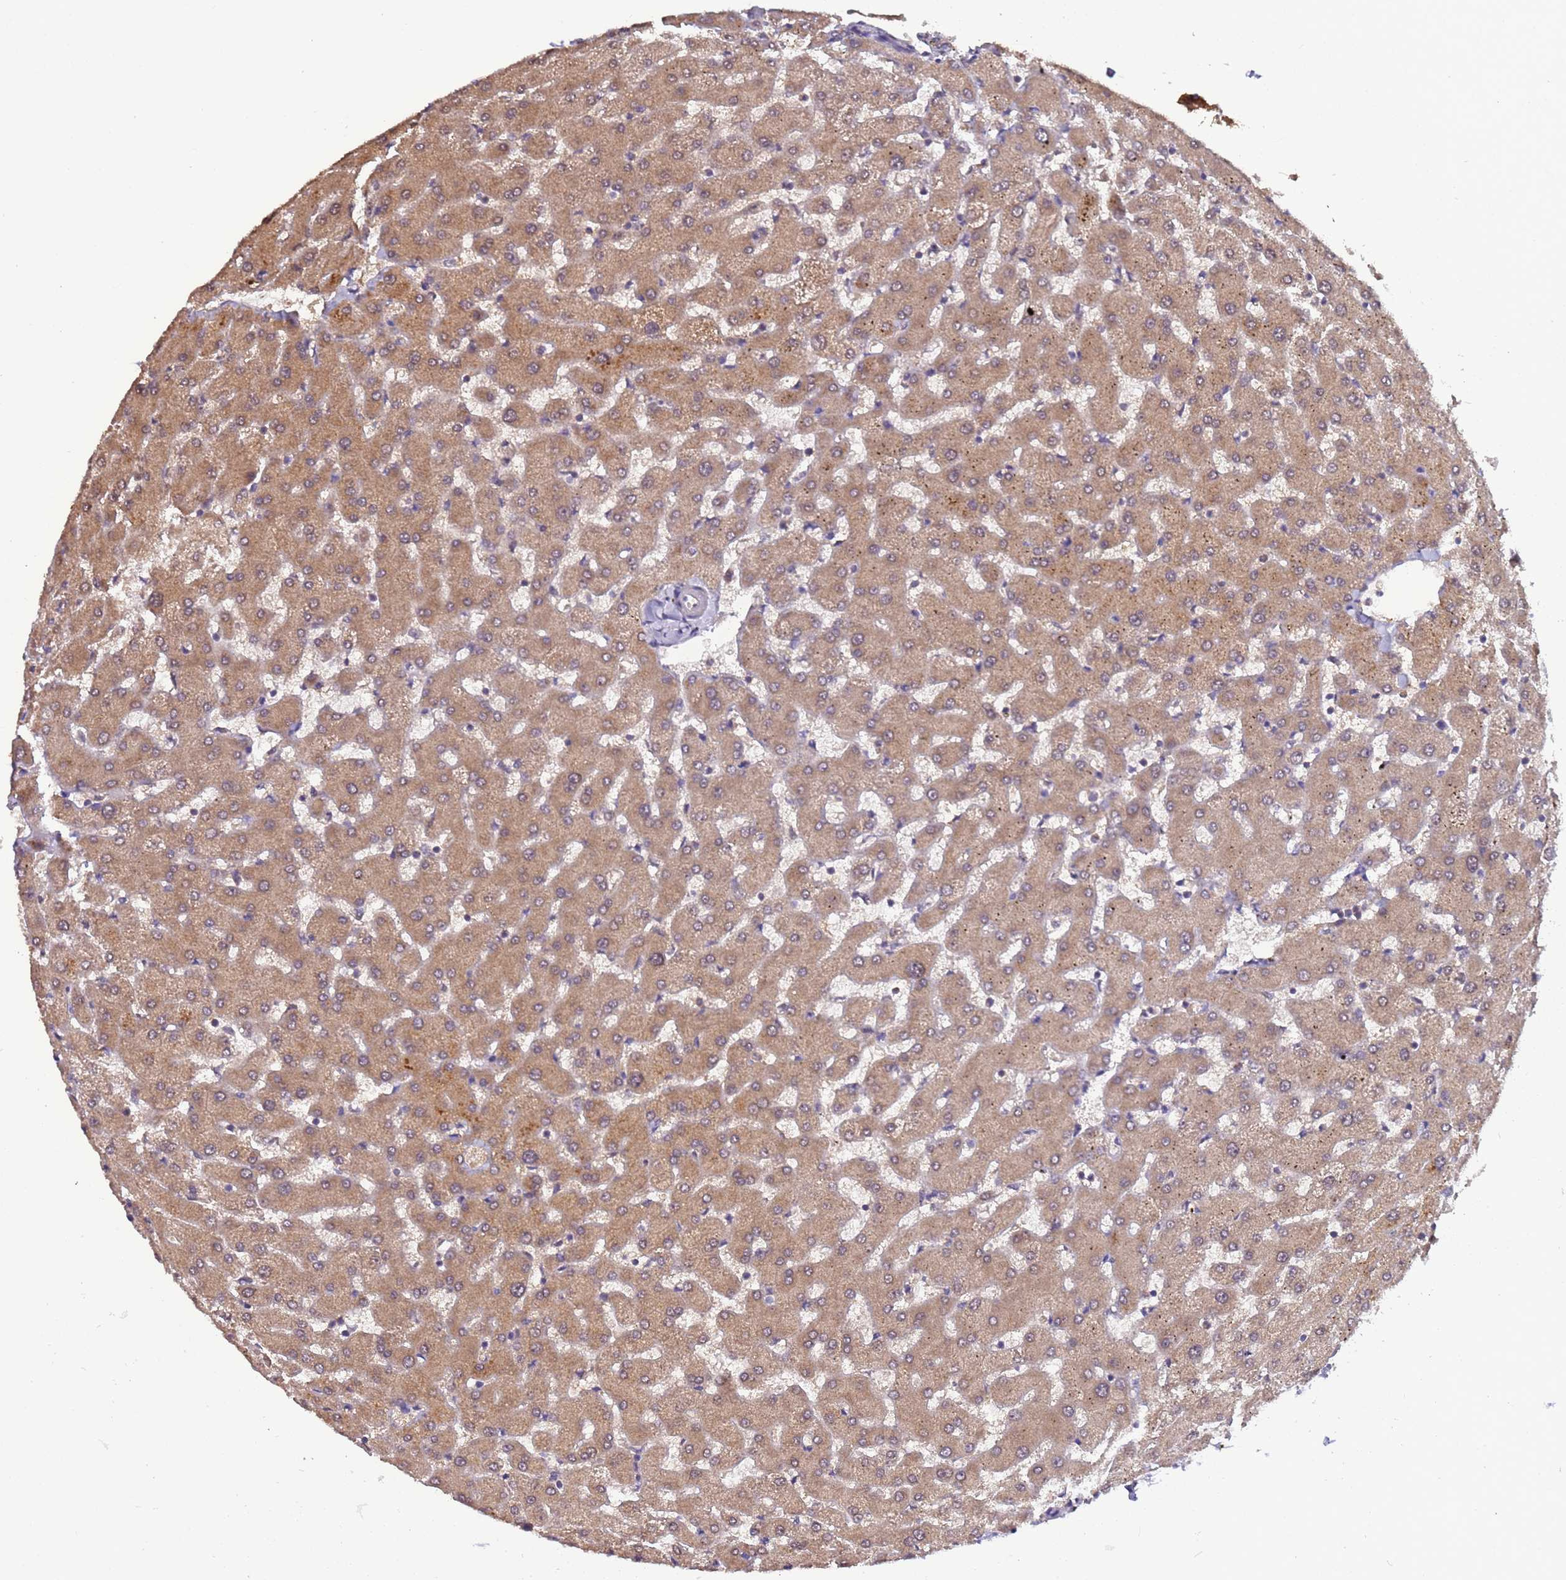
{"staining": {"intensity": "weak", "quantity": "<25%", "location": "cytoplasmic/membranous"}, "tissue": "liver", "cell_type": "Cholangiocytes", "image_type": "normal", "snomed": [{"axis": "morphology", "description": "Normal tissue, NOS"}, {"axis": "topography", "description": "Liver"}], "caption": "IHC histopathology image of benign liver: human liver stained with DAB demonstrates no significant protein expression in cholangiocytes. The staining was performed using DAB to visualize the protein expression in brown, while the nuclei were stained in blue with hematoxylin (Magnification: 20x).", "gene": "ELMOD2", "patient": {"sex": "female", "age": 63}}